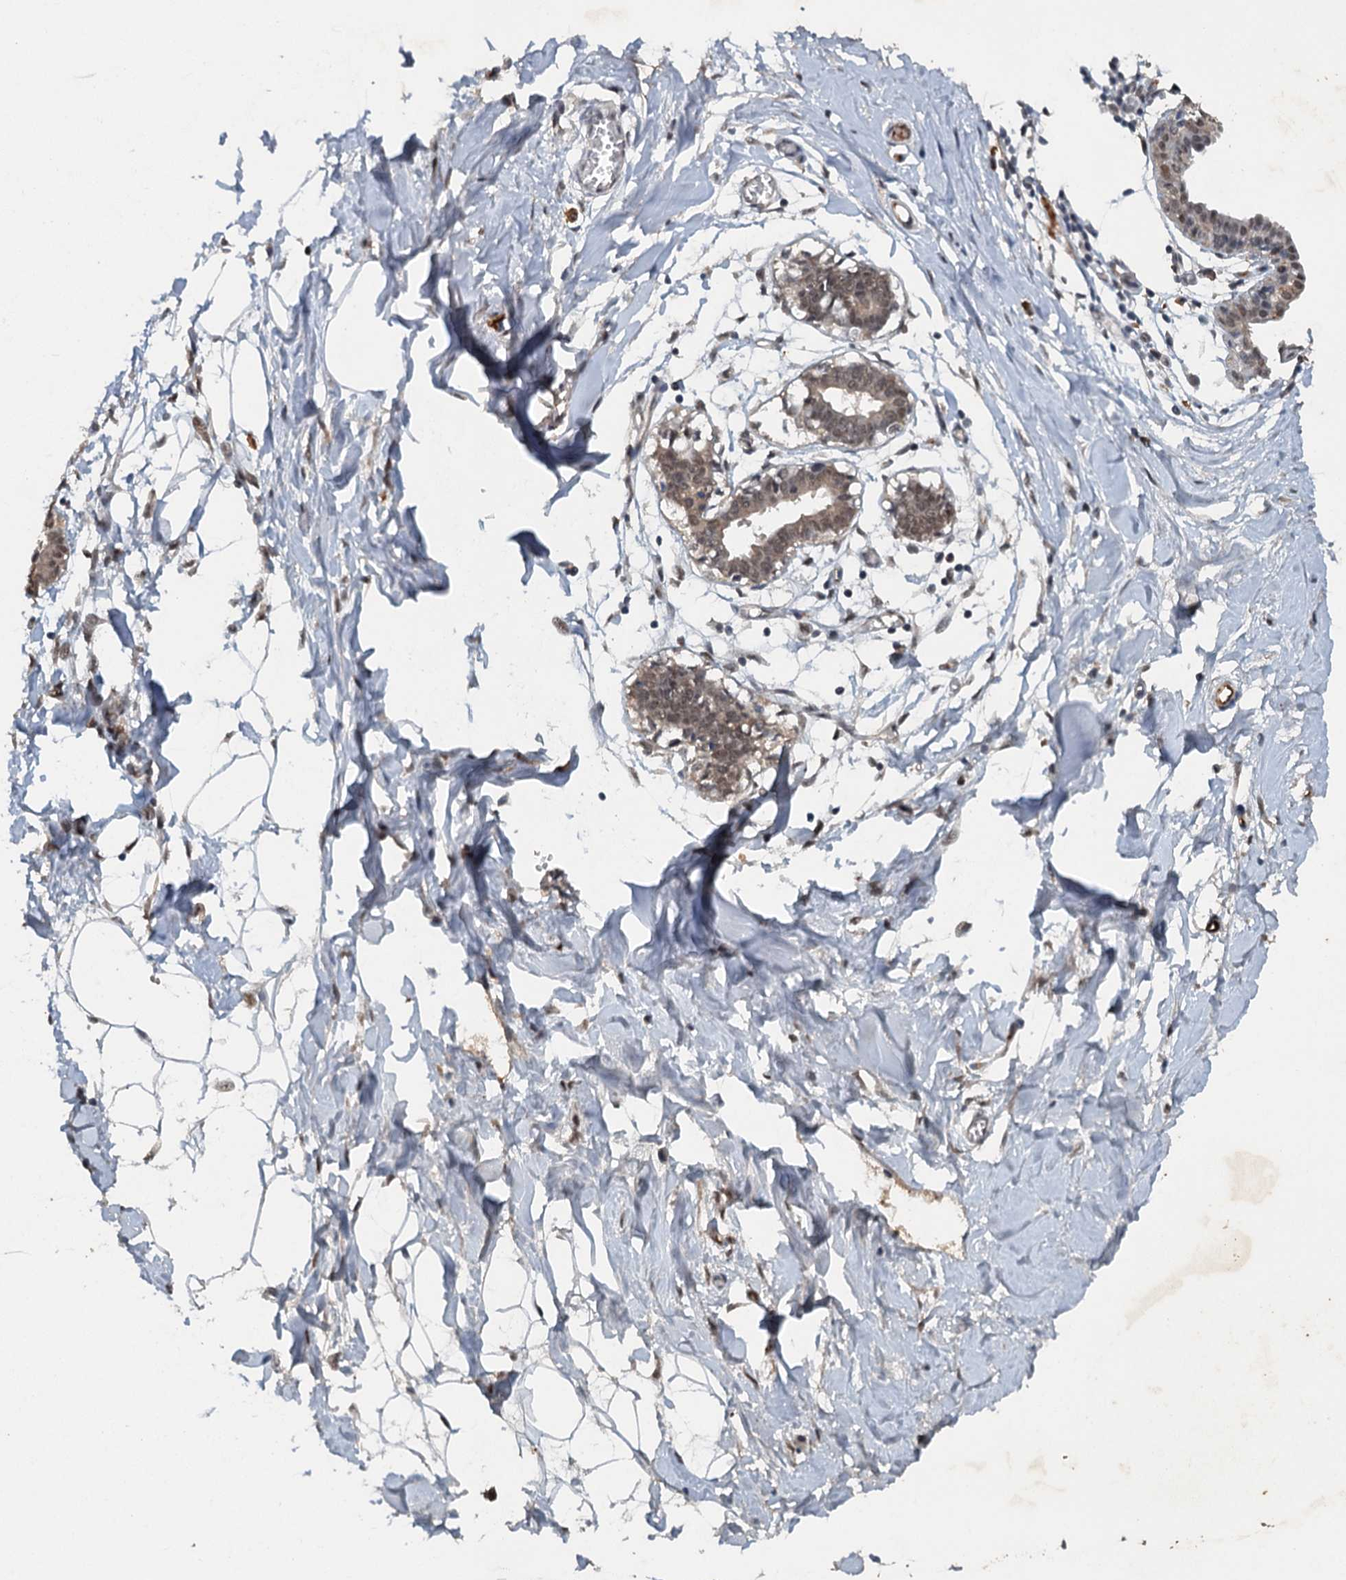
{"staining": {"intensity": "weak", "quantity": ">75%", "location": "none"}, "tissue": "breast", "cell_type": "Adipocytes", "image_type": "normal", "snomed": [{"axis": "morphology", "description": "Normal tissue, NOS"}, {"axis": "topography", "description": "Breast"}], "caption": "Immunohistochemical staining of benign breast reveals weak None protein positivity in about >75% of adipocytes.", "gene": "CSTF3", "patient": {"sex": "female", "age": 27}}